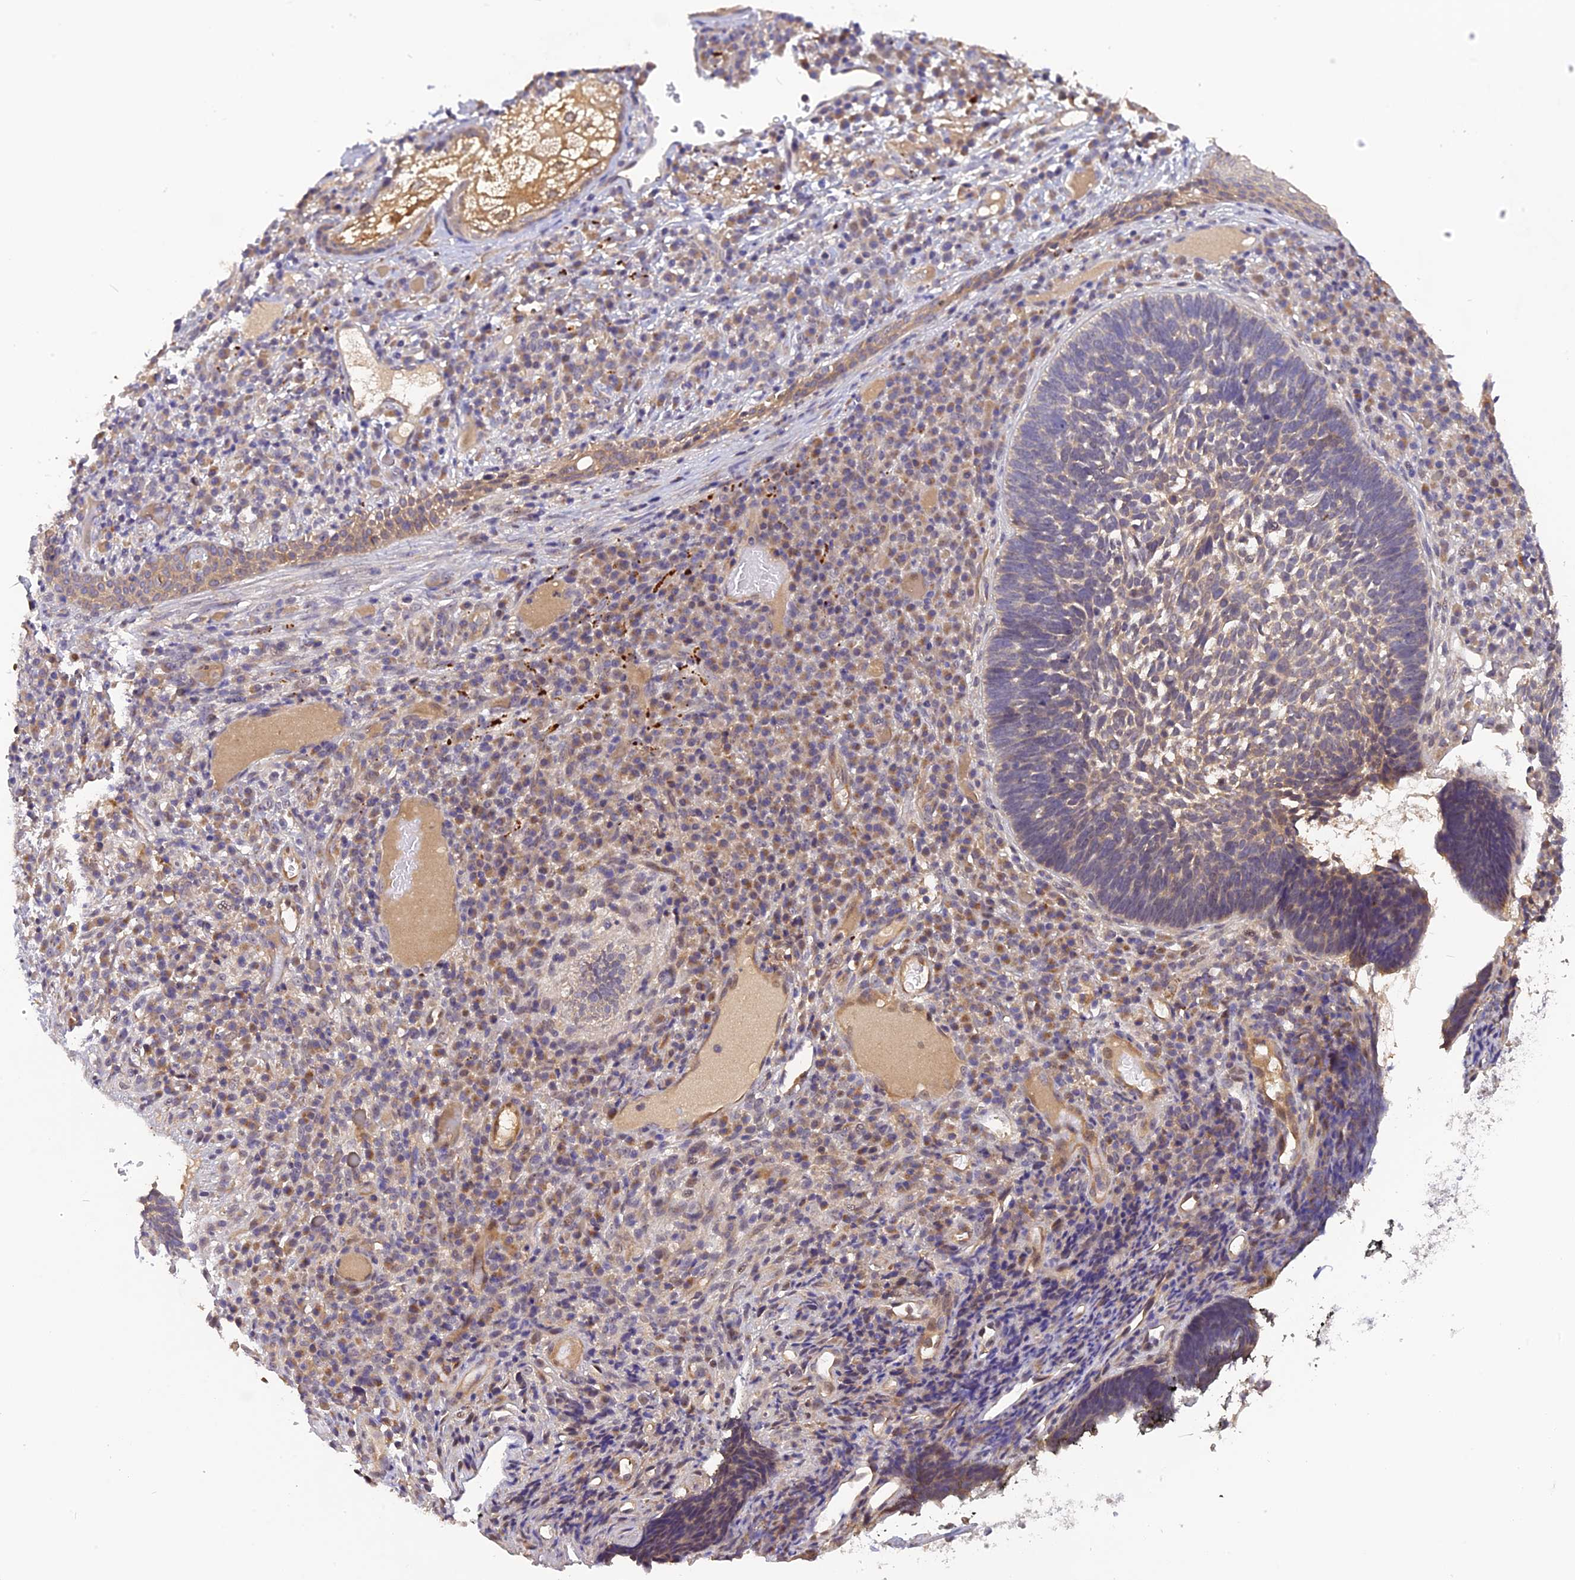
{"staining": {"intensity": "weak", "quantity": "25%-75%", "location": "cytoplasmic/membranous"}, "tissue": "skin cancer", "cell_type": "Tumor cells", "image_type": "cancer", "snomed": [{"axis": "morphology", "description": "Basal cell carcinoma"}, {"axis": "topography", "description": "Skin"}], "caption": "The immunohistochemical stain labels weak cytoplasmic/membranous staining in tumor cells of skin cancer (basal cell carcinoma) tissue.", "gene": "FNIP2", "patient": {"sex": "male", "age": 88}}